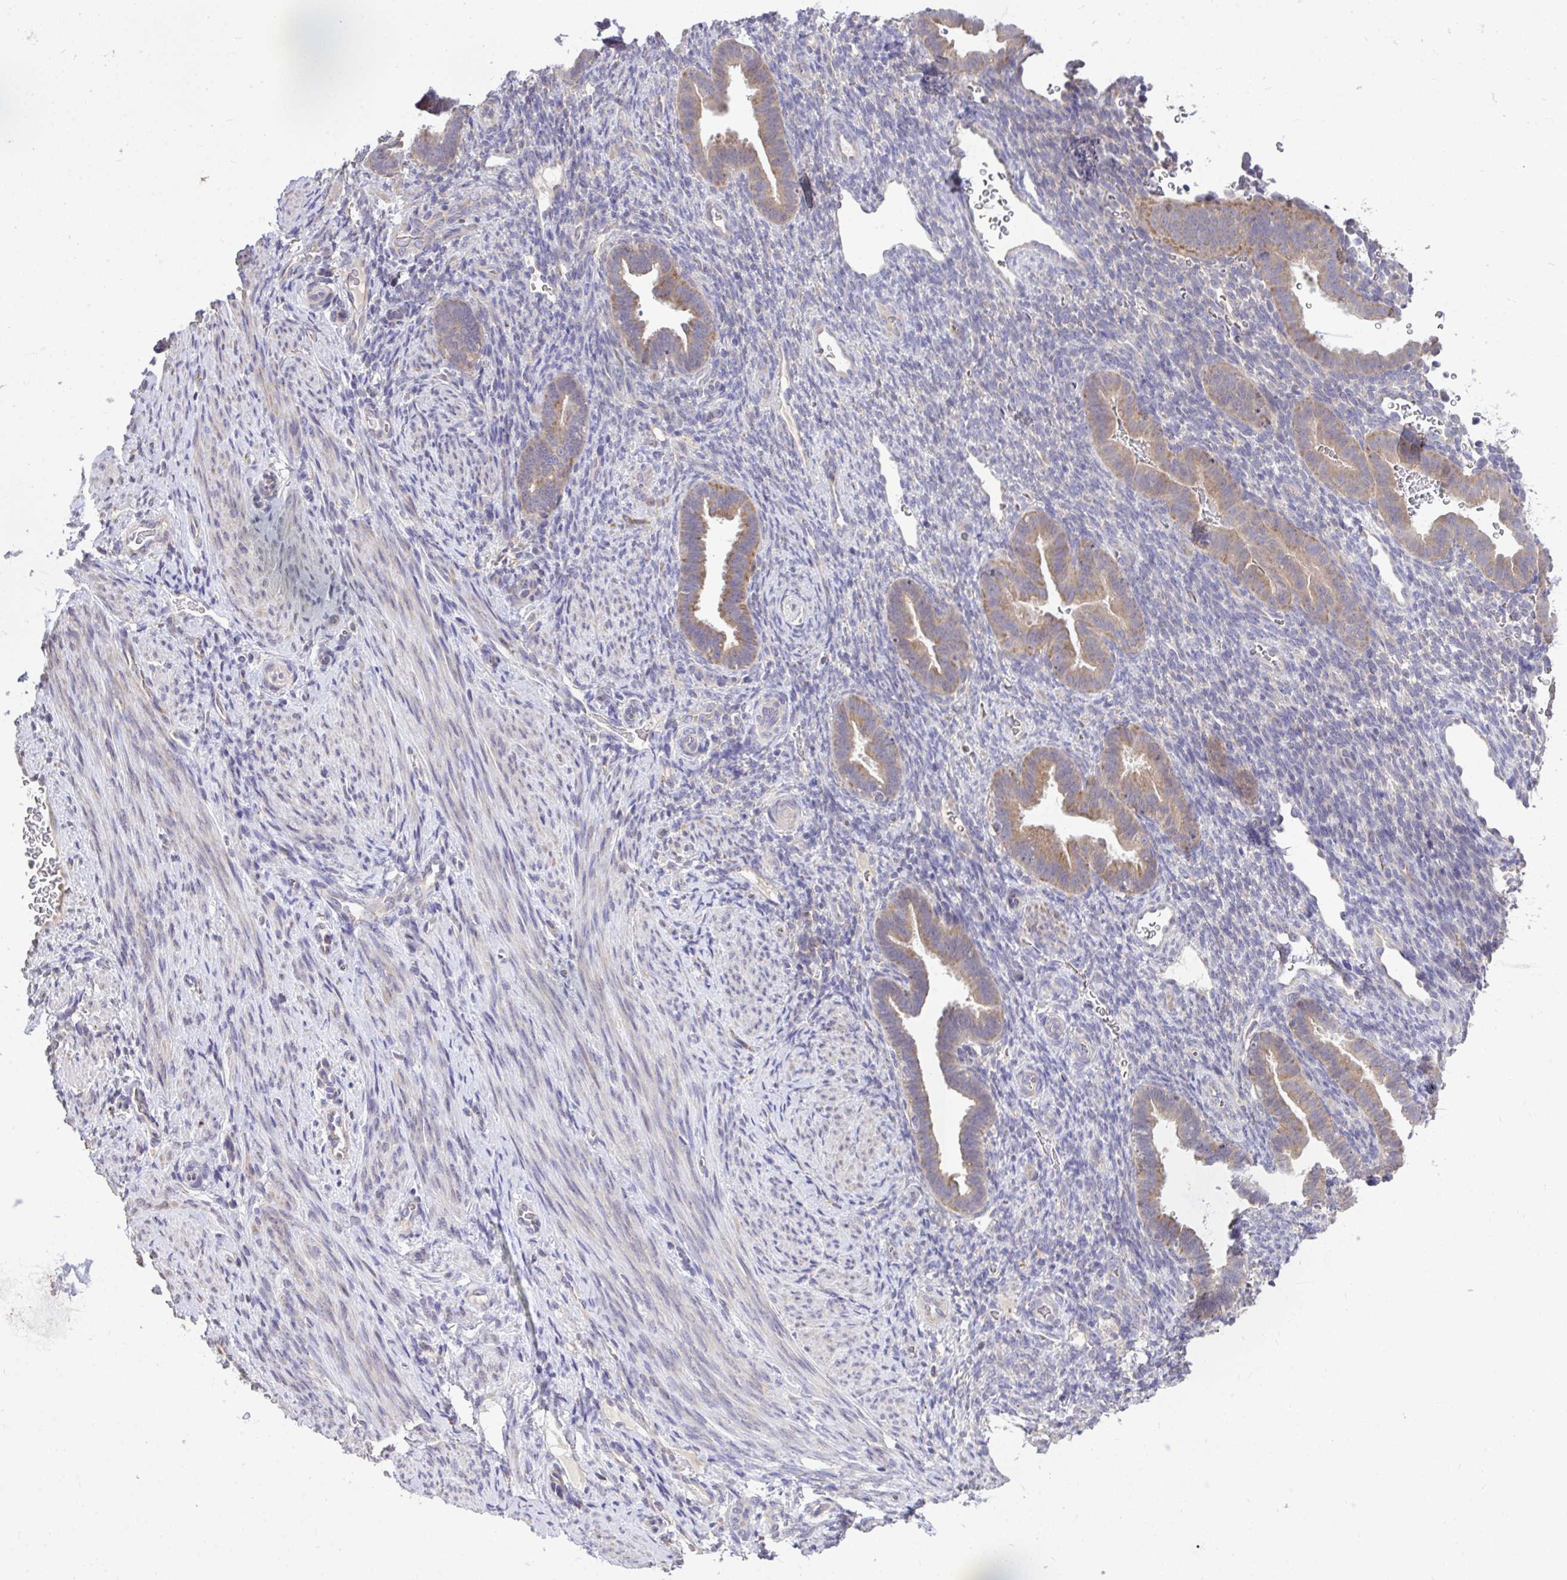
{"staining": {"intensity": "negative", "quantity": "none", "location": "none"}, "tissue": "endometrium", "cell_type": "Cells in endometrial stroma", "image_type": "normal", "snomed": [{"axis": "morphology", "description": "Normal tissue, NOS"}, {"axis": "topography", "description": "Endometrium"}], "caption": "High power microscopy micrograph of an IHC histopathology image of normal endometrium, revealing no significant positivity in cells in endometrial stroma. (Immunohistochemistry, brightfield microscopy, high magnification).", "gene": "MPC2", "patient": {"sex": "female", "age": 34}}